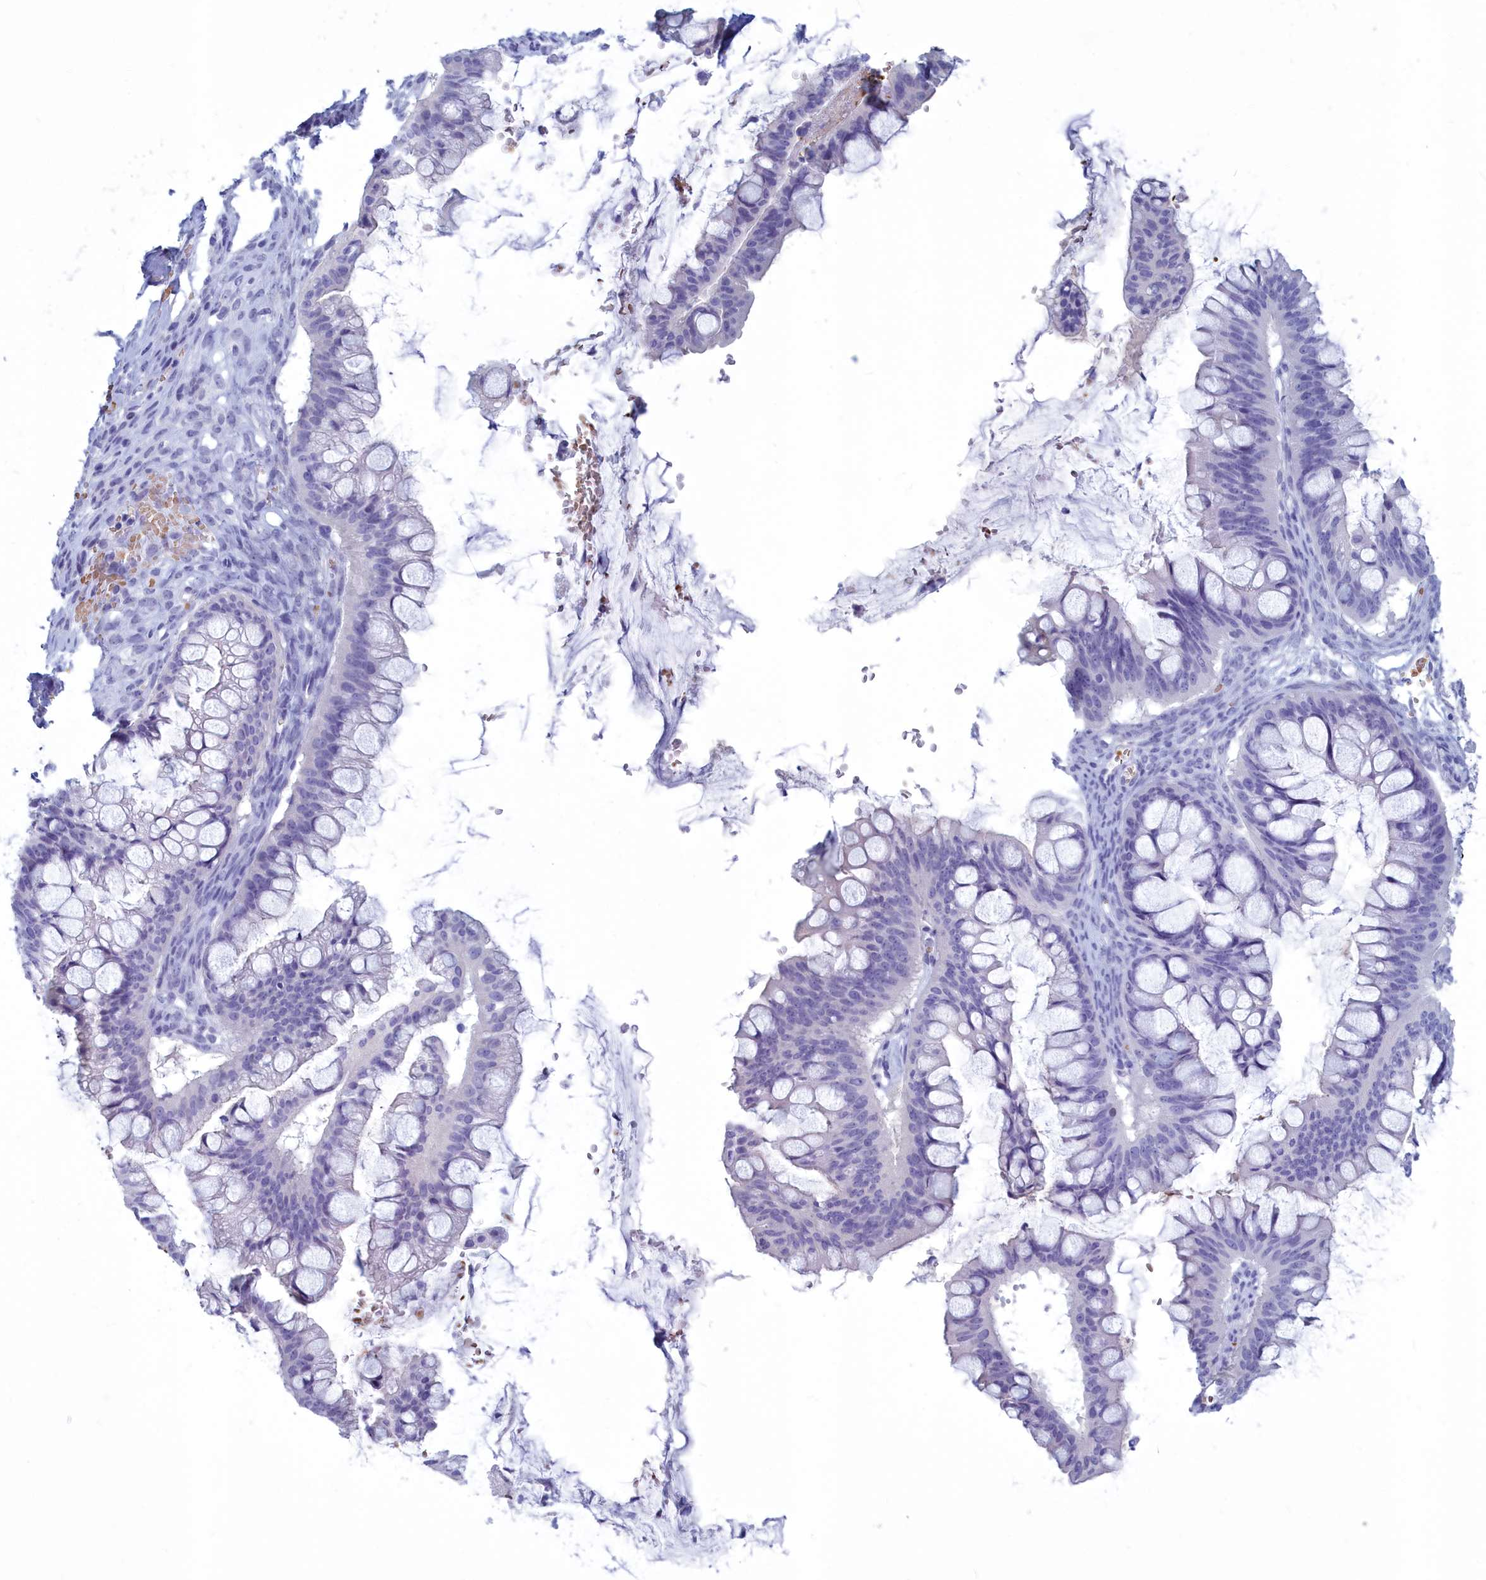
{"staining": {"intensity": "negative", "quantity": "none", "location": "none"}, "tissue": "ovarian cancer", "cell_type": "Tumor cells", "image_type": "cancer", "snomed": [{"axis": "morphology", "description": "Cystadenocarcinoma, mucinous, NOS"}, {"axis": "topography", "description": "Ovary"}], "caption": "The micrograph reveals no staining of tumor cells in ovarian mucinous cystadenocarcinoma.", "gene": "GAPDHS", "patient": {"sex": "female", "age": 73}}